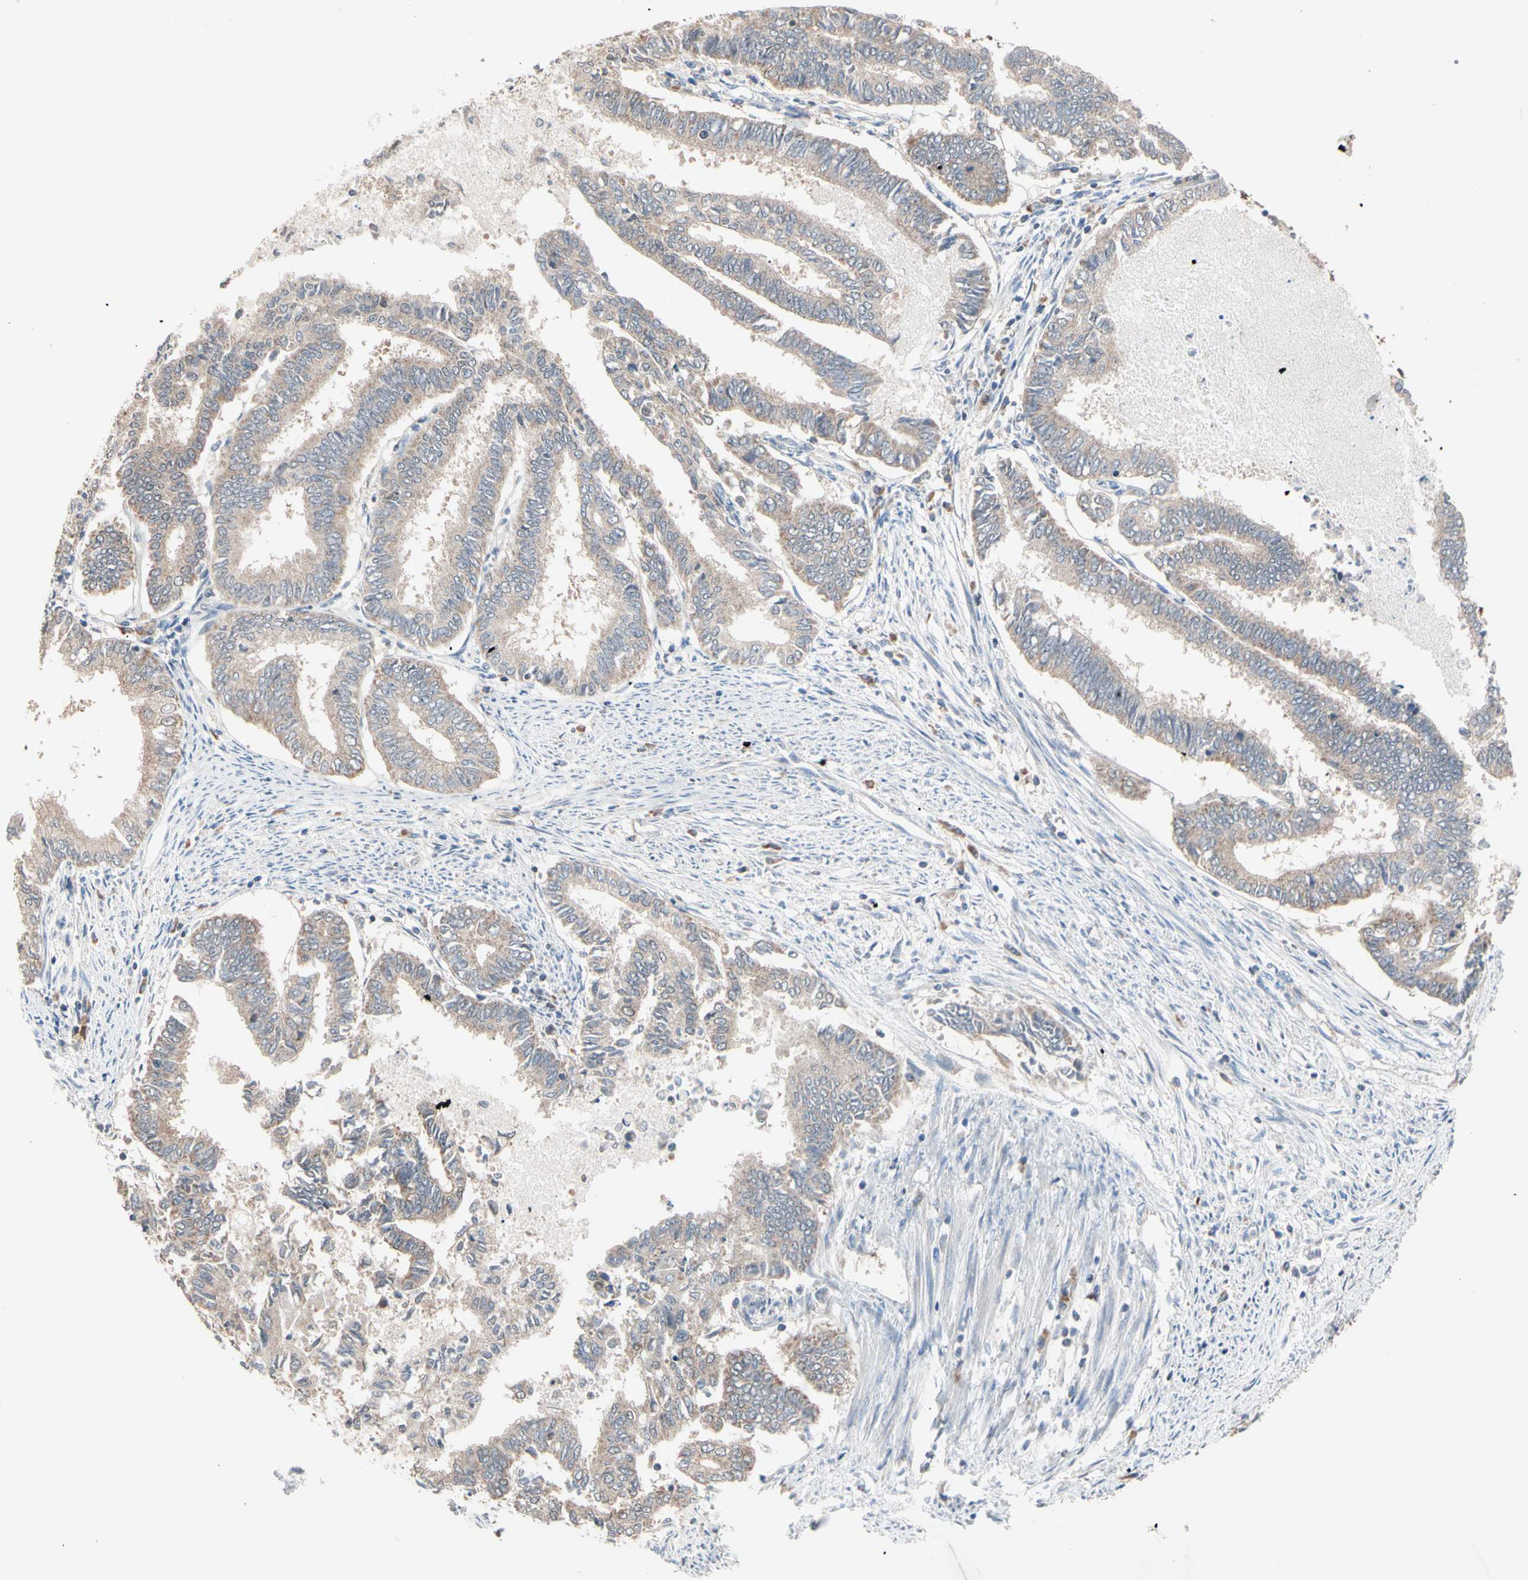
{"staining": {"intensity": "weak", "quantity": "25%-75%", "location": "cytoplasmic/membranous"}, "tissue": "endometrial cancer", "cell_type": "Tumor cells", "image_type": "cancer", "snomed": [{"axis": "morphology", "description": "Adenocarcinoma, NOS"}, {"axis": "topography", "description": "Endometrium"}], "caption": "About 25%-75% of tumor cells in human endometrial cancer exhibit weak cytoplasmic/membranous protein positivity as visualized by brown immunohistochemical staining.", "gene": "MTHFS", "patient": {"sex": "female", "age": 86}}